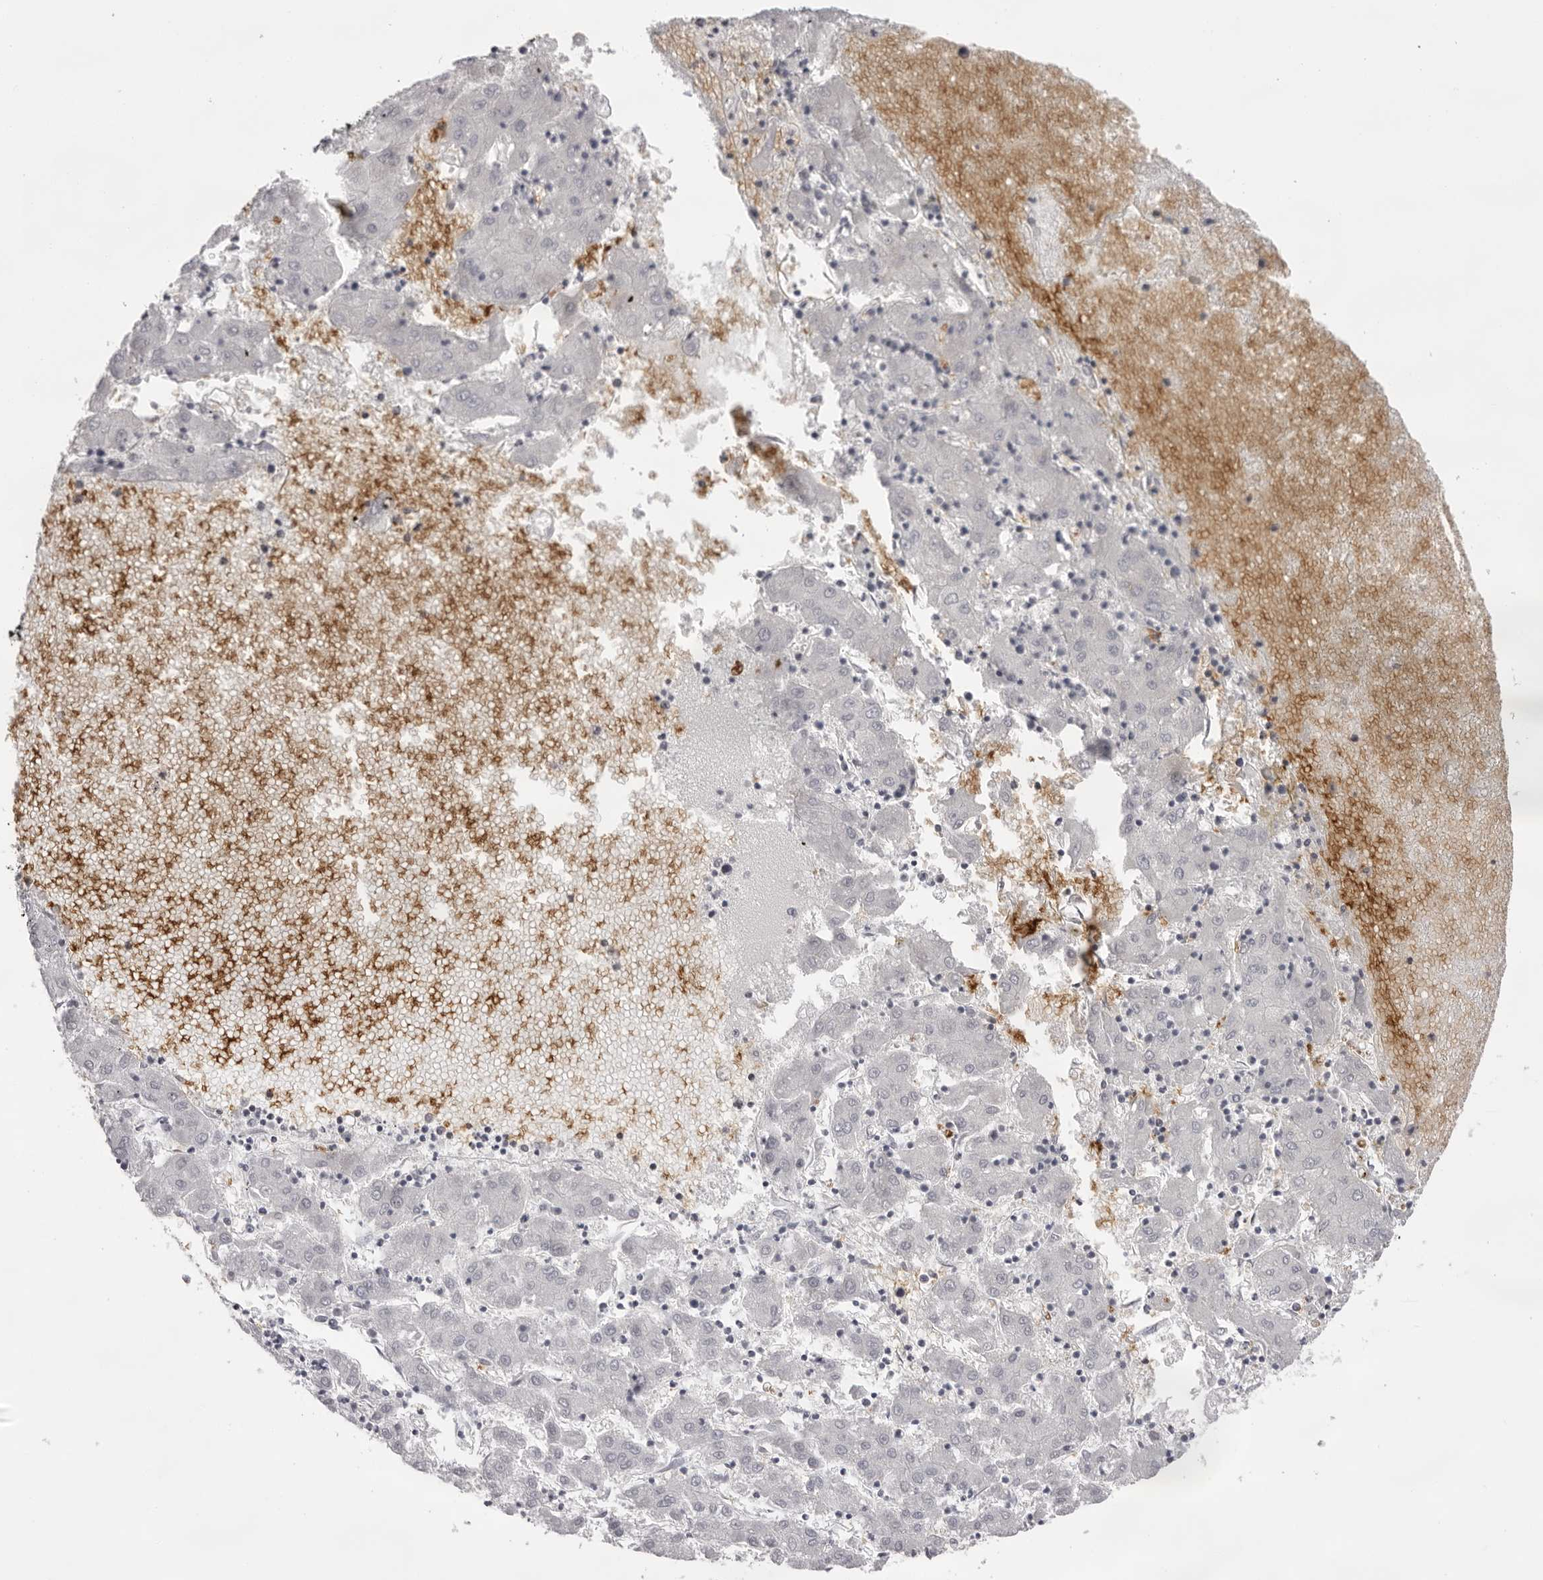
{"staining": {"intensity": "negative", "quantity": "none", "location": "none"}, "tissue": "liver cancer", "cell_type": "Tumor cells", "image_type": "cancer", "snomed": [{"axis": "morphology", "description": "Carcinoma, Hepatocellular, NOS"}, {"axis": "topography", "description": "Liver"}], "caption": "An immunohistochemistry image of liver hepatocellular carcinoma is shown. There is no staining in tumor cells of liver hepatocellular carcinoma.", "gene": "SPTA1", "patient": {"sex": "male", "age": 72}}